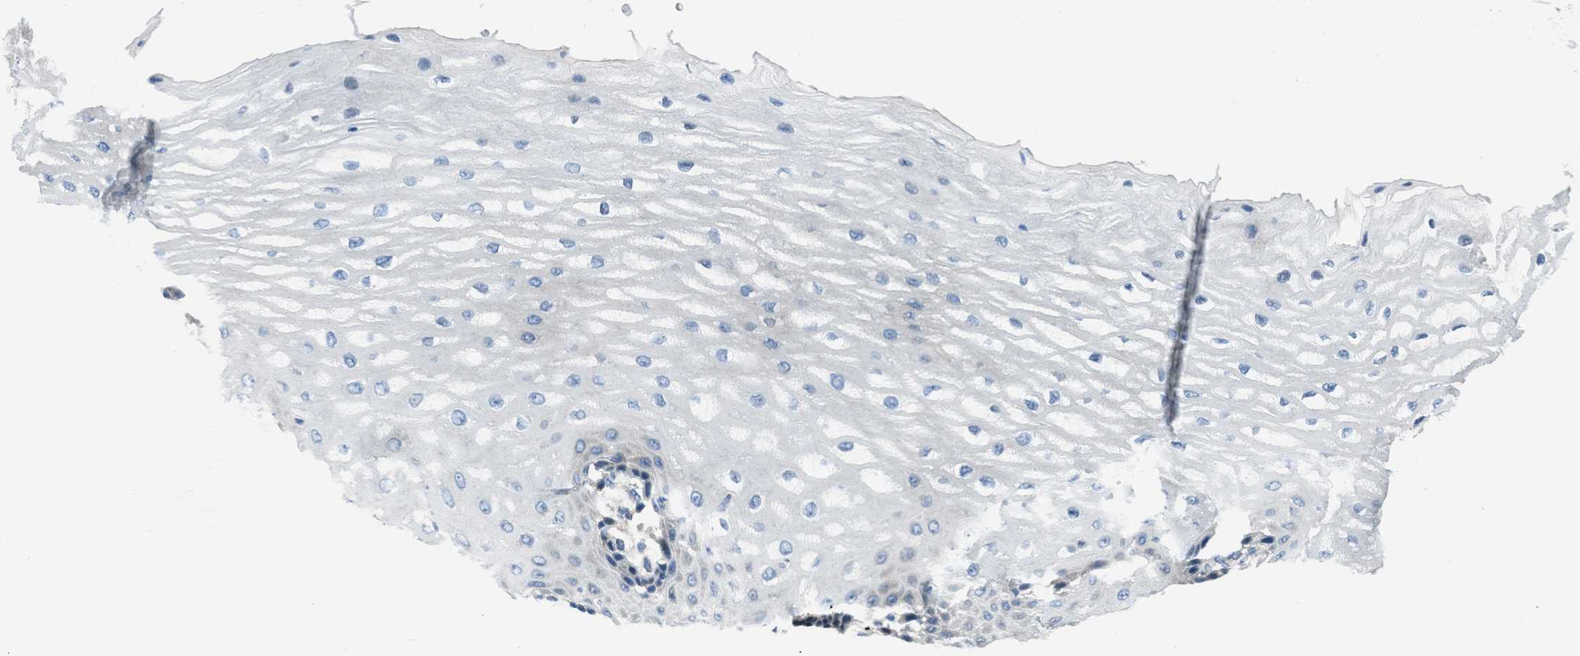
{"staining": {"intensity": "negative", "quantity": "none", "location": "none"}, "tissue": "esophagus", "cell_type": "Squamous epithelial cells", "image_type": "normal", "snomed": [{"axis": "morphology", "description": "Normal tissue, NOS"}, {"axis": "topography", "description": "Esophagus"}], "caption": "IHC of benign esophagus demonstrates no positivity in squamous epithelial cells.", "gene": "SLC38A6", "patient": {"sex": "male", "age": 54}}